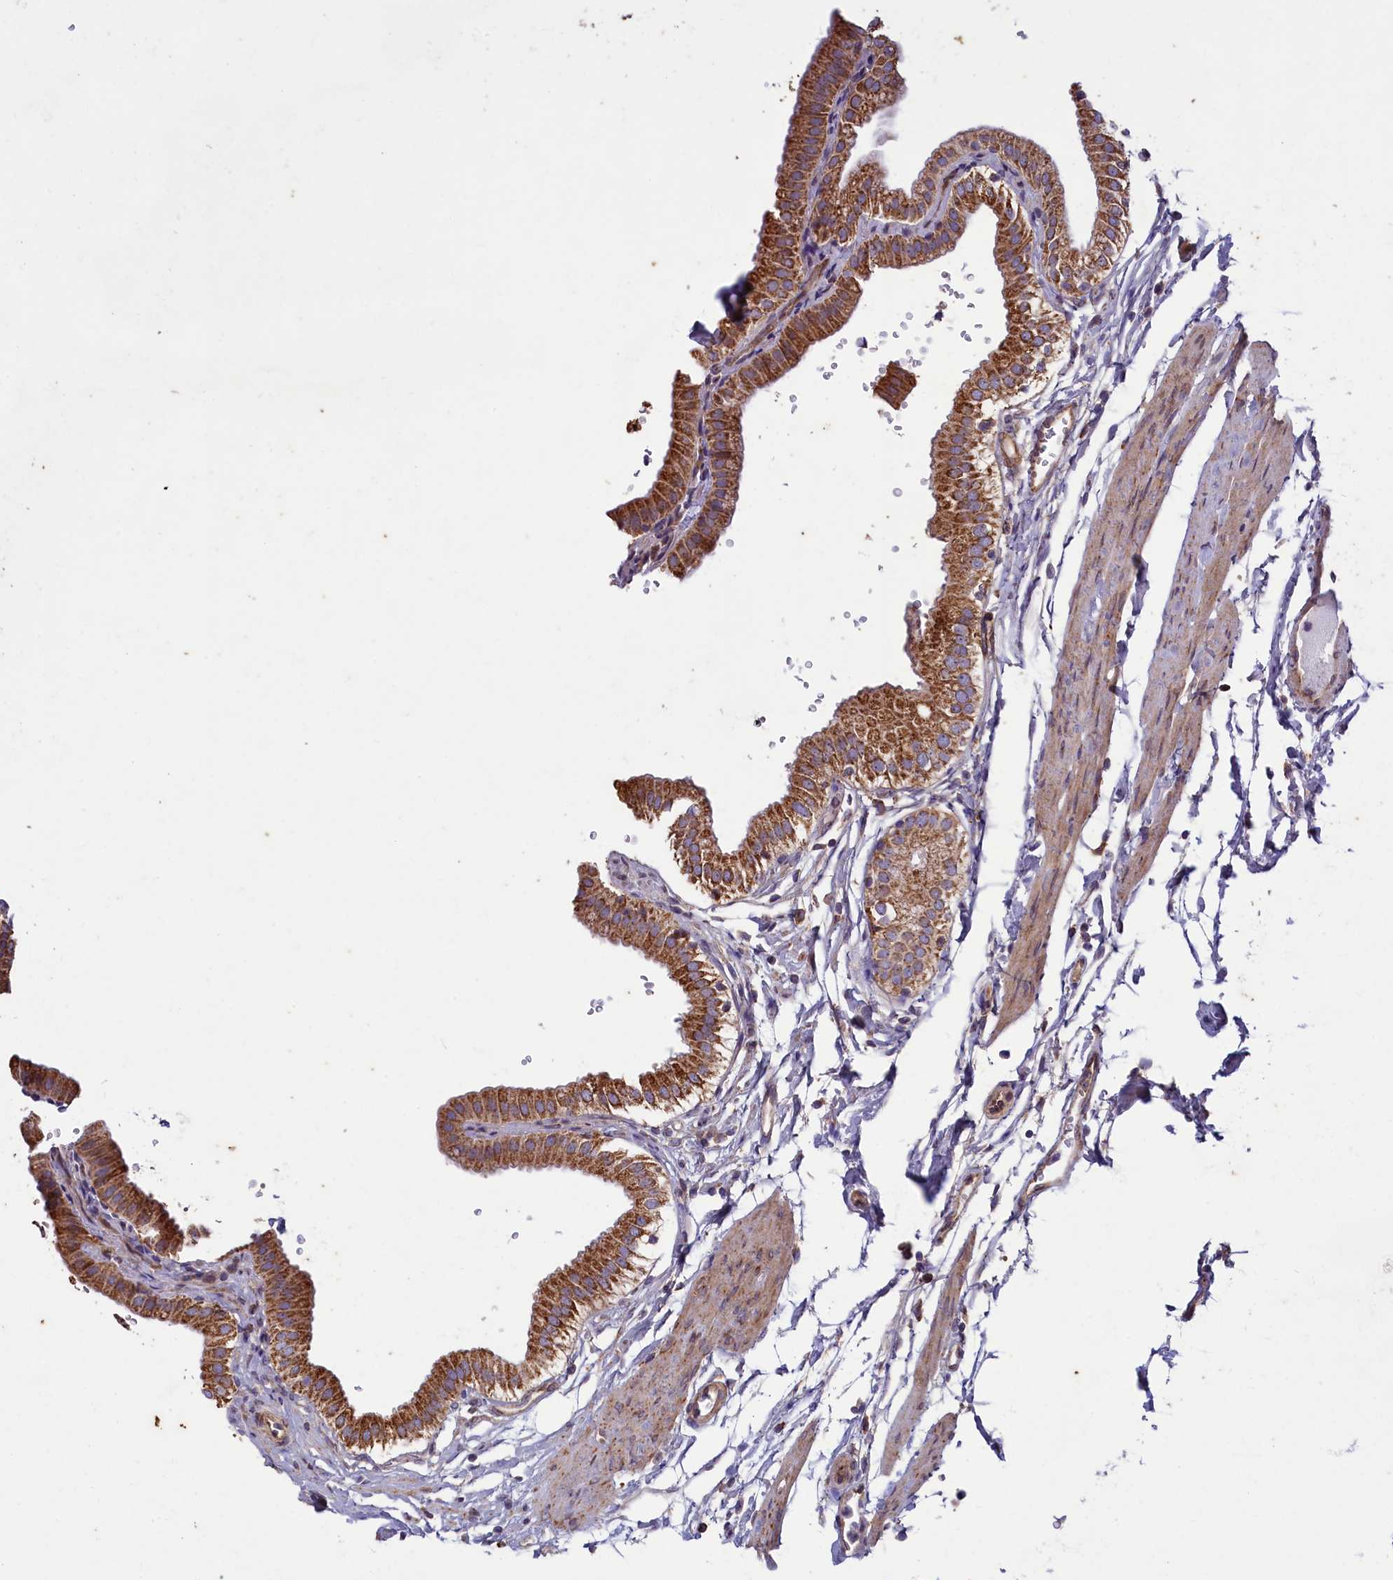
{"staining": {"intensity": "strong", "quantity": "25%-75%", "location": "cytoplasmic/membranous"}, "tissue": "gallbladder", "cell_type": "Glandular cells", "image_type": "normal", "snomed": [{"axis": "morphology", "description": "Normal tissue, NOS"}, {"axis": "topography", "description": "Gallbladder"}], "caption": "Brown immunohistochemical staining in normal gallbladder exhibits strong cytoplasmic/membranous positivity in about 25%-75% of glandular cells. (IHC, brightfield microscopy, high magnification).", "gene": "ACAD8", "patient": {"sex": "female", "age": 61}}